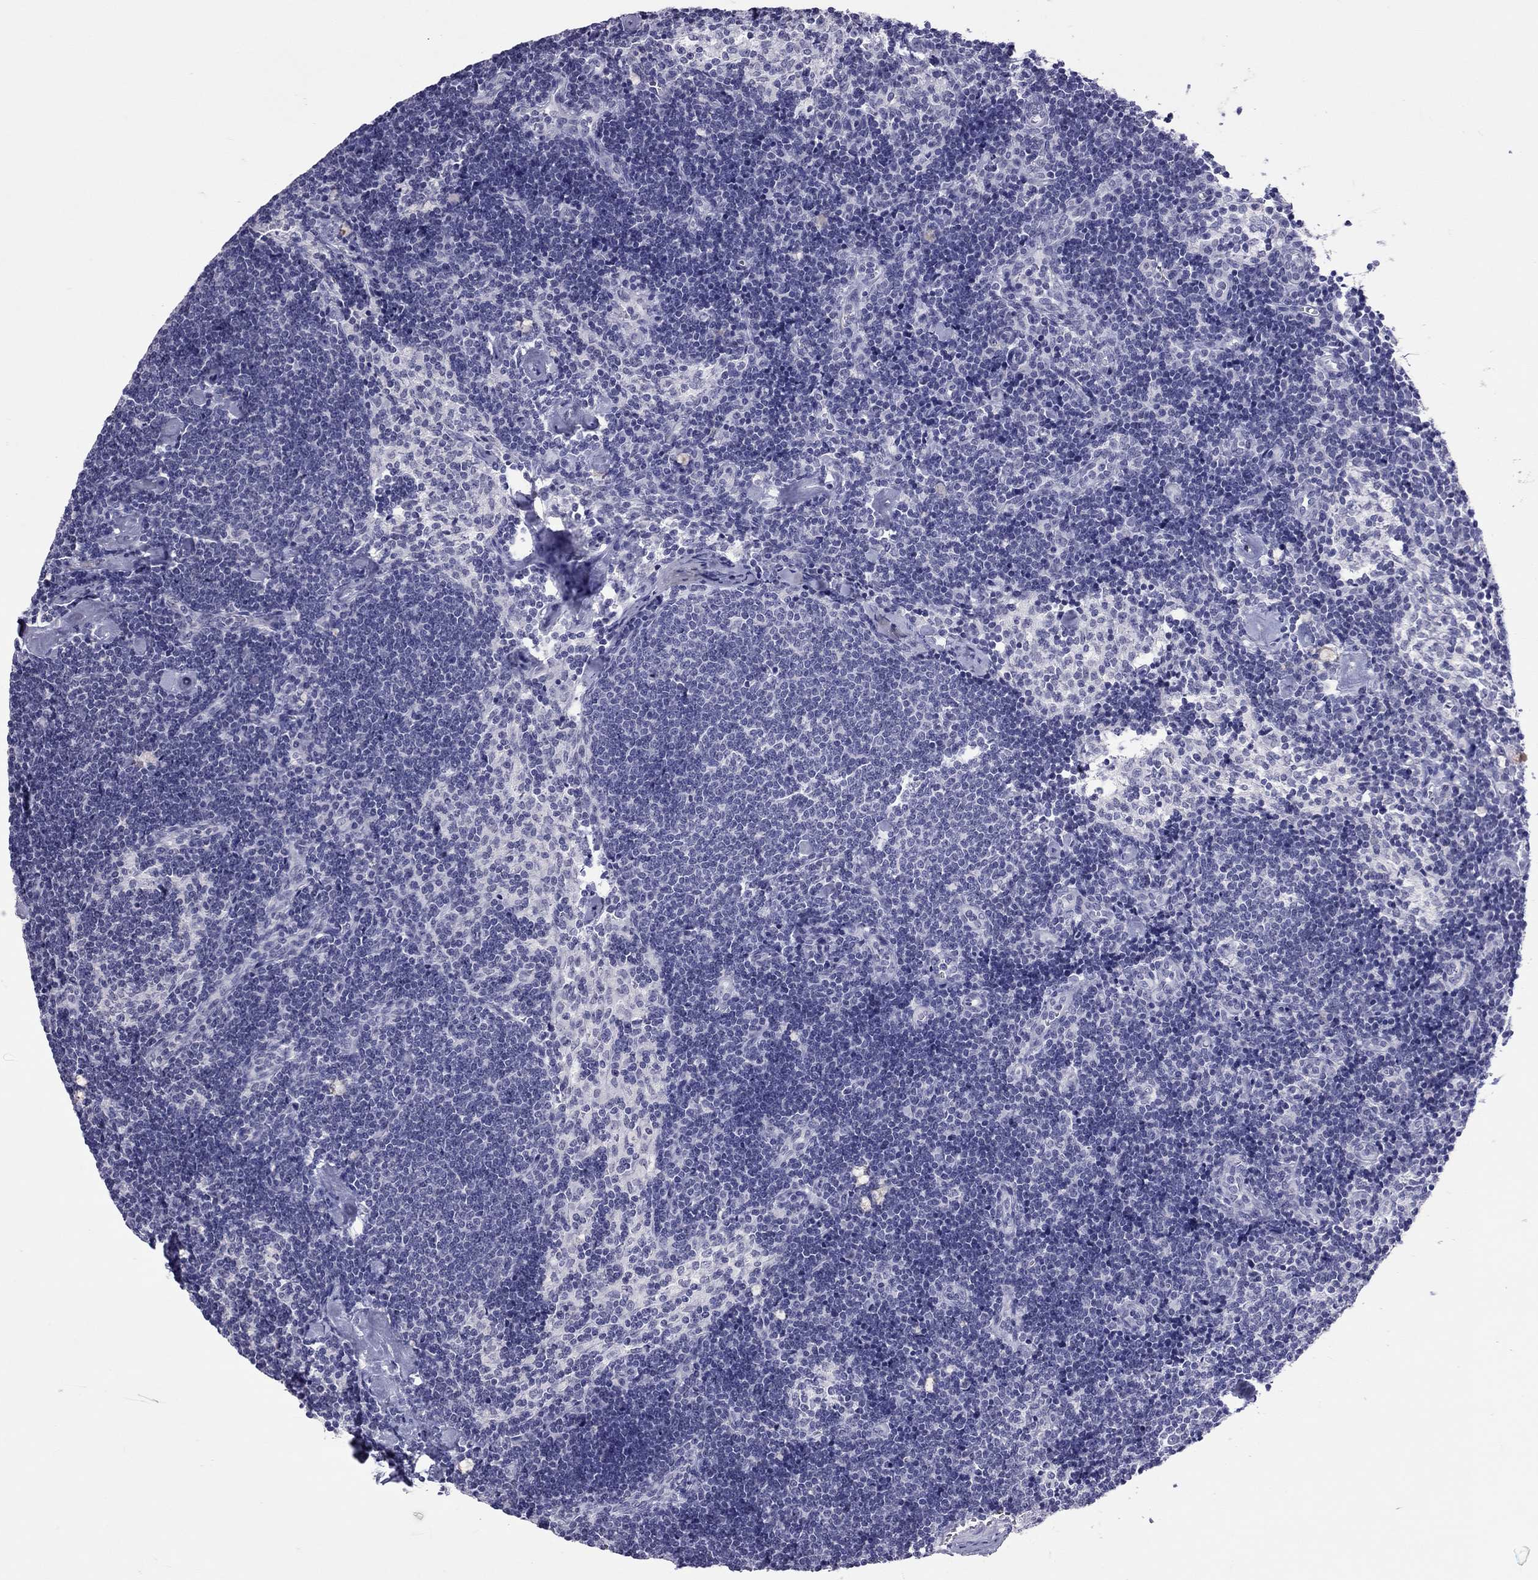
{"staining": {"intensity": "negative", "quantity": "none", "location": "none"}, "tissue": "lymph node", "cell_type": "Germinal center cells", "image_type": "normal", "snomed": [{"axis": "morphology", "description": "Normal tissue, NOS"}, {"axis": "topography", "description": "Lymph node"}], "caption": "Immunohistochemical staining of benign lymph node demonstrates no significant staining in germinal center cells.", "gene": "JHY", "patient": {"sex": "female", "age": 42}}